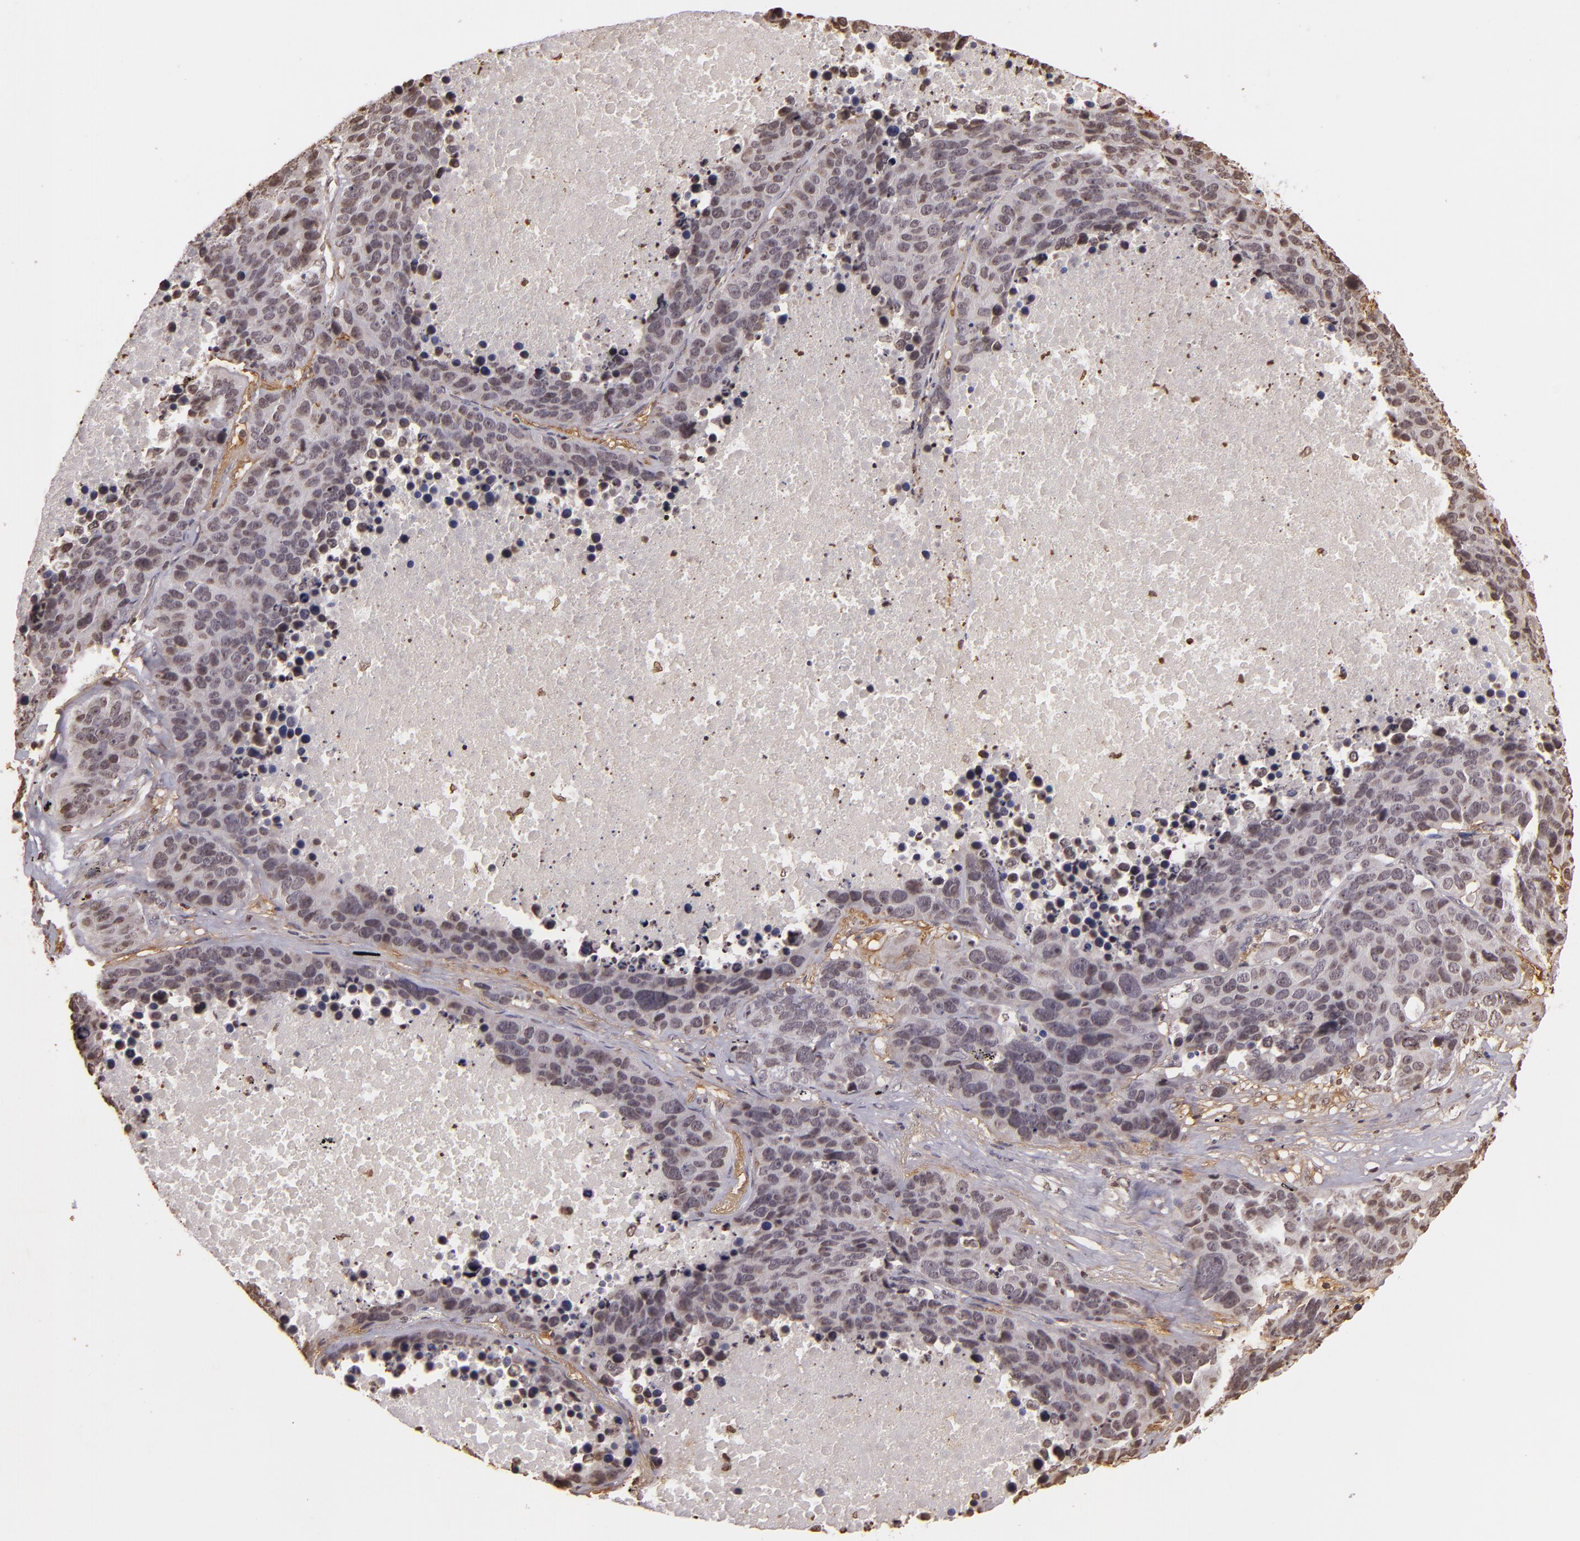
{"staining": {"intensity": "weak", "quantity": "<25%", "location": "nuclear"}, "tissue": "lung cancer", "cell_type": "Tumor cells", "image_type": "cancer", "snomed": [{"axis": "morphology", "description": "Carcinoid, malignant, NOS"}, {"axis": "topography", "description": "Lung"}], "caption": "Immunohistochemical staining of lung malignant carcinoid displays no significant expression in tumor cells.", "gene": "THRB", "patient": {"sex": "male", "age": 60}}